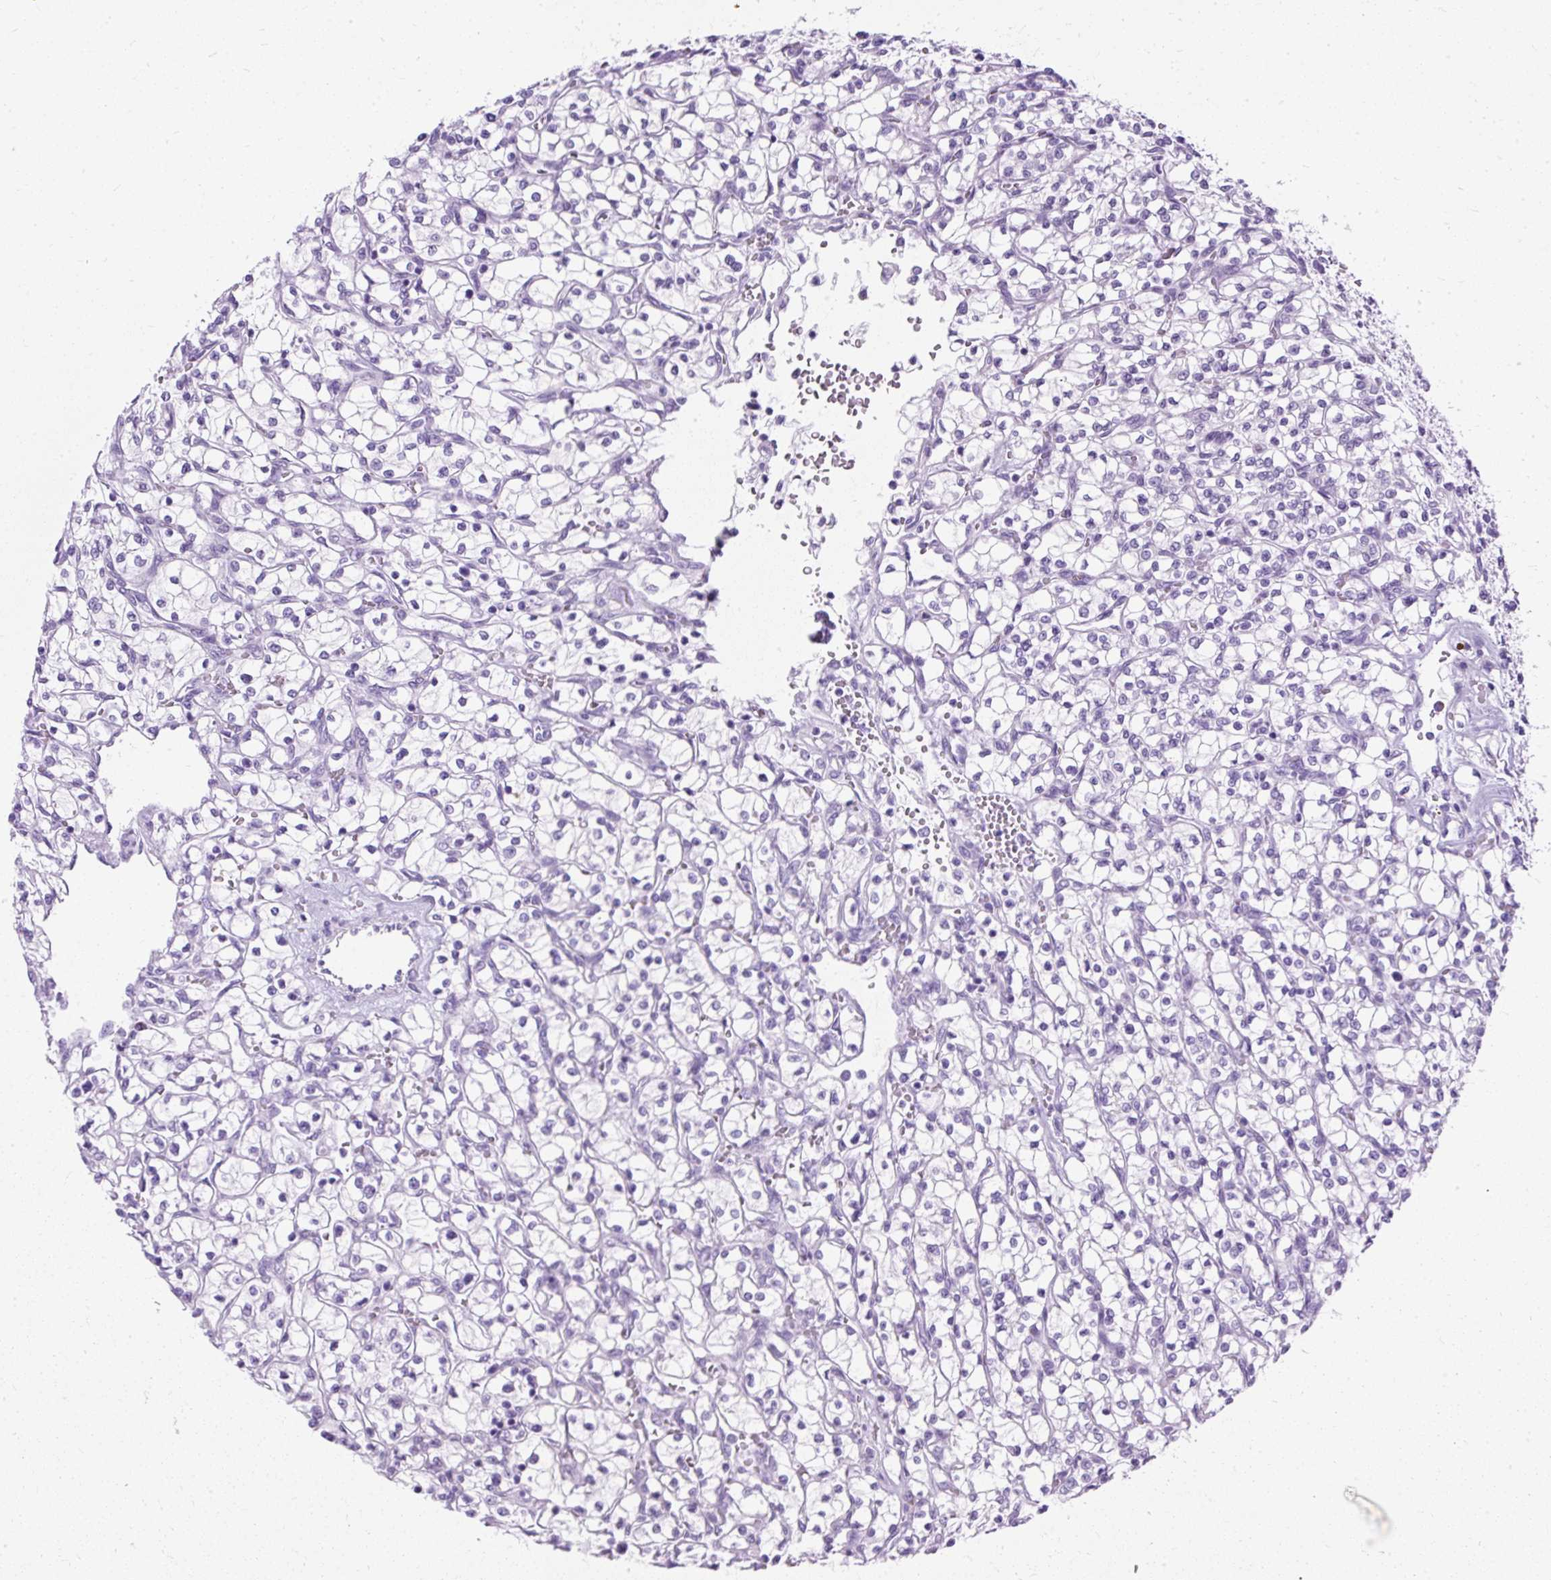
{"staining": {"intensity": "negative", "quantity": "none", "location": "none"}, "tissue": "renal cancer", "cell_type": "Tumor cells", "image_type": "cancer", "snomed": [{"axis": "morphology", "description": "Adenocarcinoma, NOS"}, {"axis": "topography", "description": "Kidney"}], "caption": "Tumor cells show no significant protein staining in renal cancer.", "gene": "PVALB", "patient": {"sex": "female", "age": 64}}